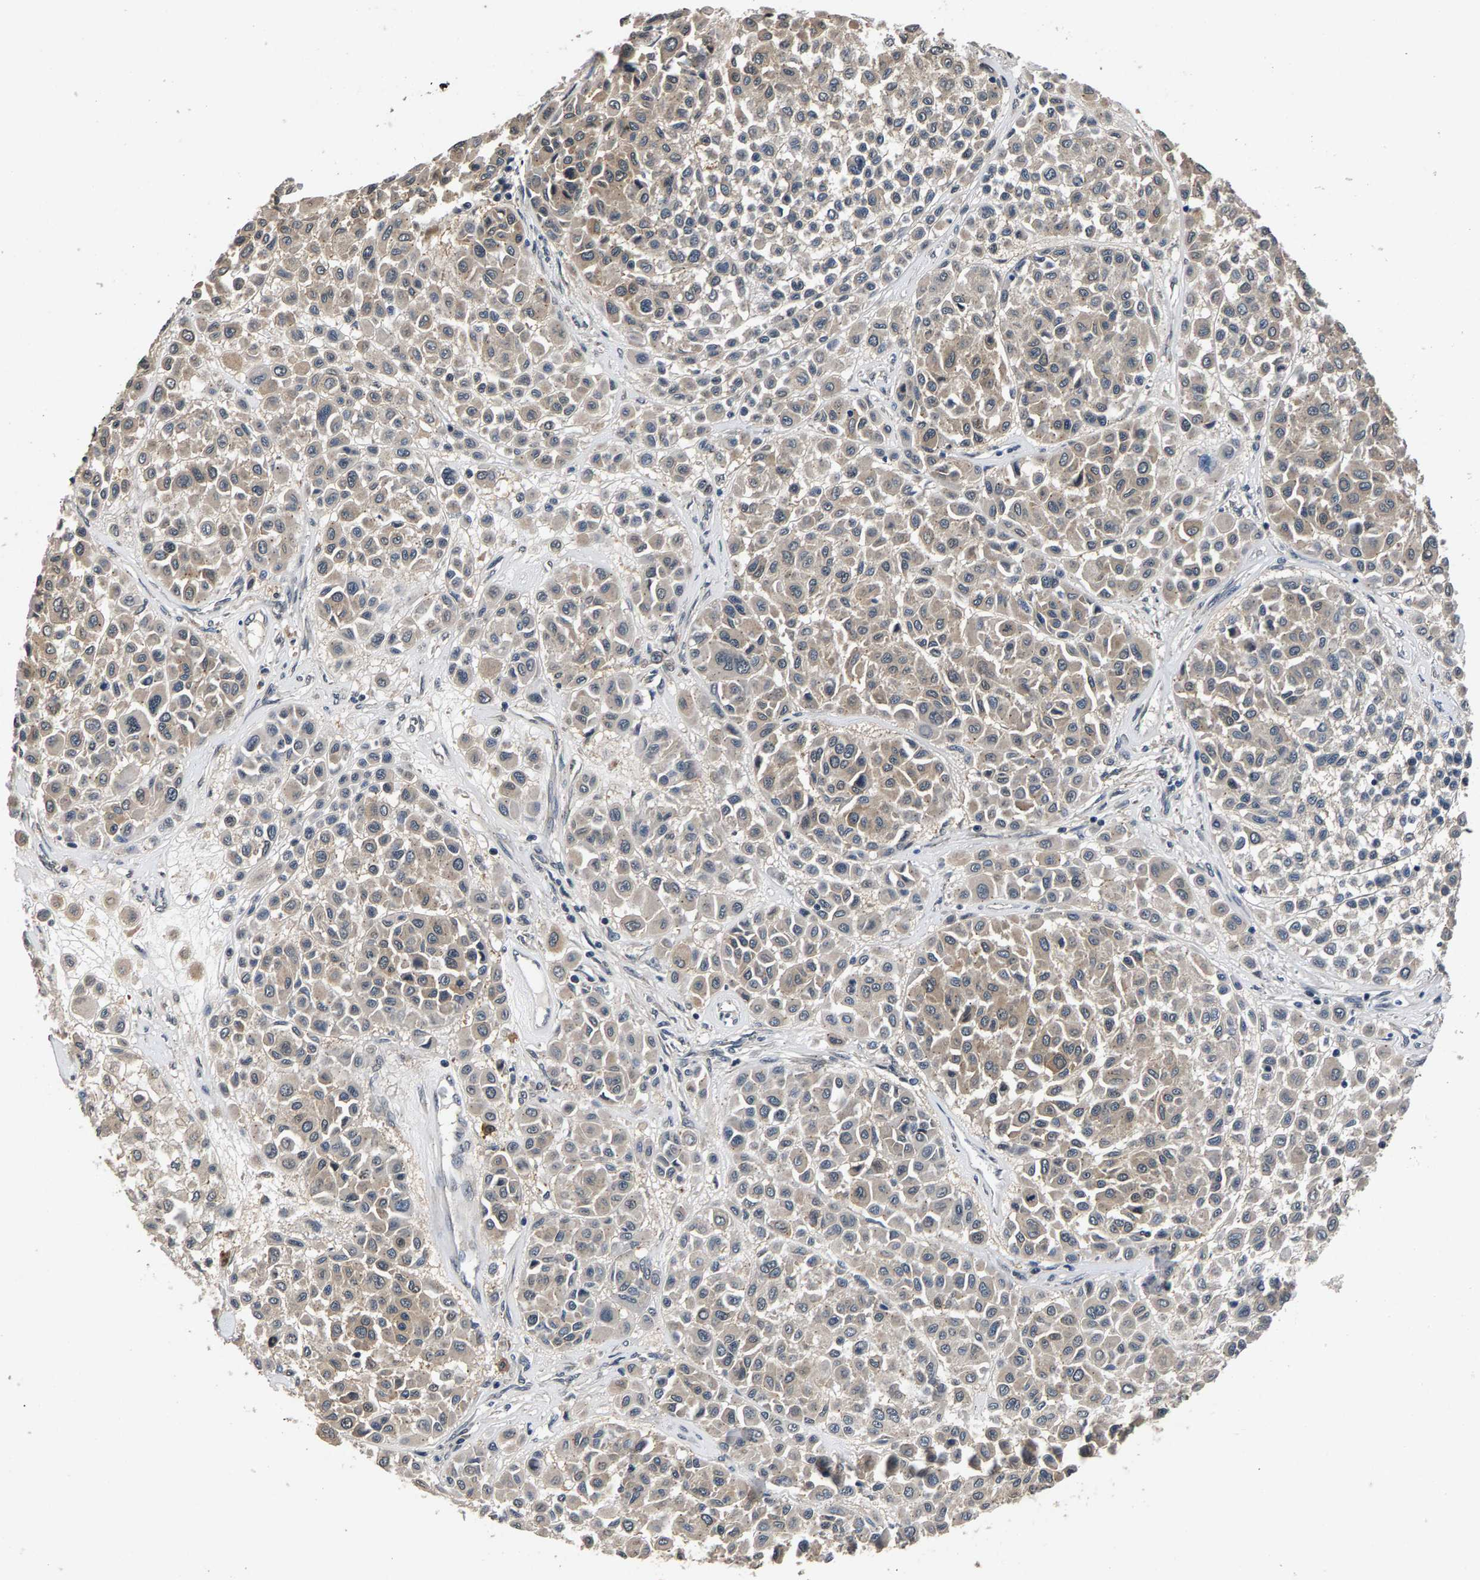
{"staining": {"intensity": "weak", "quantity": "25%-75%", "location": "cytoplasmic/membranous"}, "tissue": "melanoma", "cell_type": "Tumor cells", "image_type": "cancer", "snomed": [{"axis": "morphology", "description": "Malignant melanoma, Metastatic site"}, {"axis": "topography", "description": "Soft tissue"}], "caption": "Immunohistochemistry (IHC) micrograph of malignant melanoma (metastatic site) stained for a protein (brown), which displays low levels of weak cytoplasmic/membranous positivity in about 25%-75% of tumor cells.", "gene": "RBM33", "patient": {"sex": "male", "age": 41}}